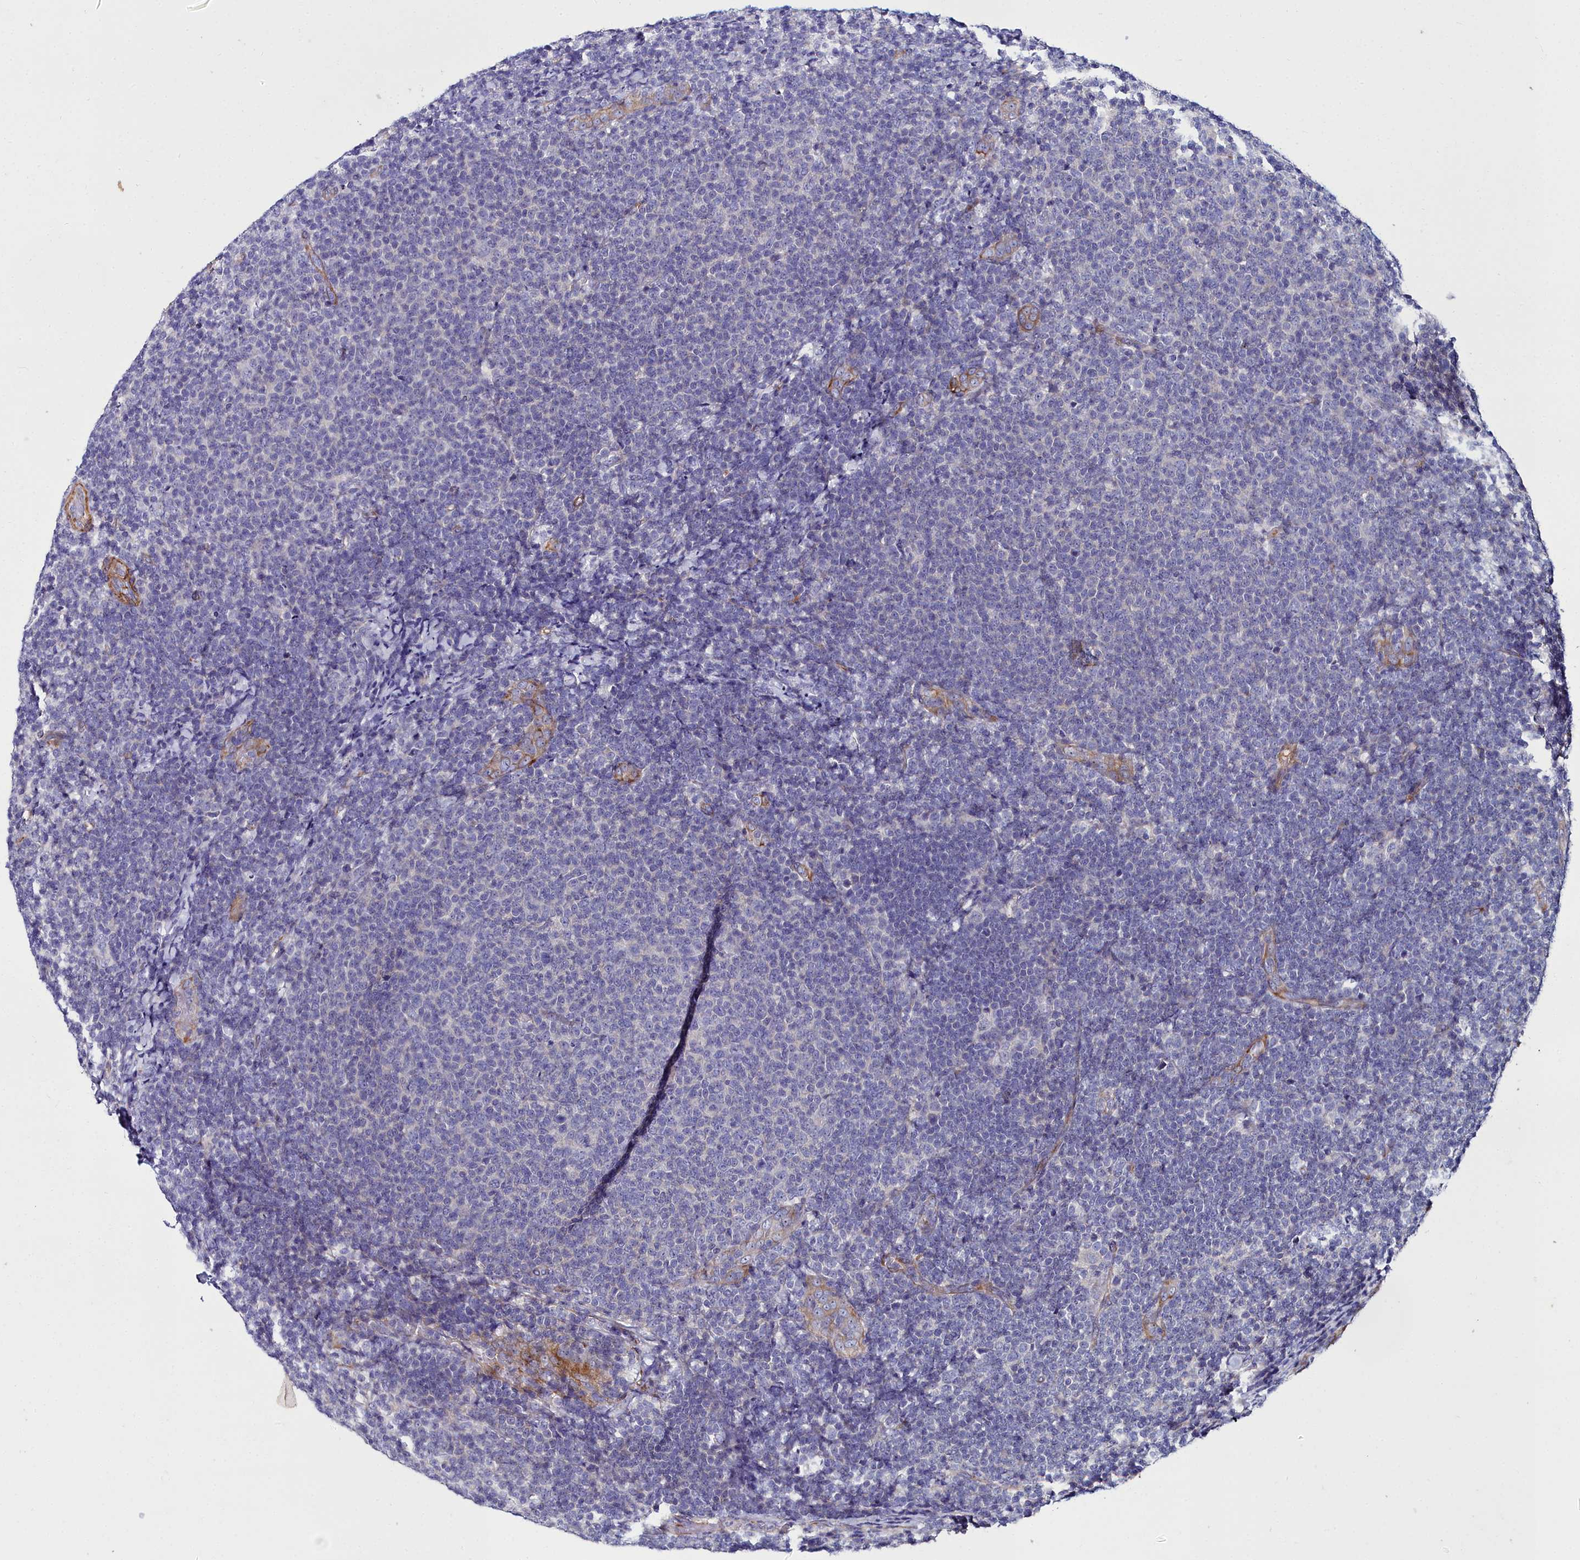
{"staining": {"intensity": "negative", "quantity": "none", "location": "none"}, "tissue": "lymphoma", "cell_type": "Tumor cells", "image_type": "cancer", "snomed": [{"axis": "morphology", "description": "Malignant lymphoma, non-Hodgkin's type, Low grade"}, {"axis": "topography", "description": "Lymph node"}], "caption": "Immunohistochemical staining of low-grade malignant lymphoma, non-Hodgkin's type displays no significant positivity in tumor cells.", "gene": "FADS3", "patient": {"sex": "male", "age": 66}}